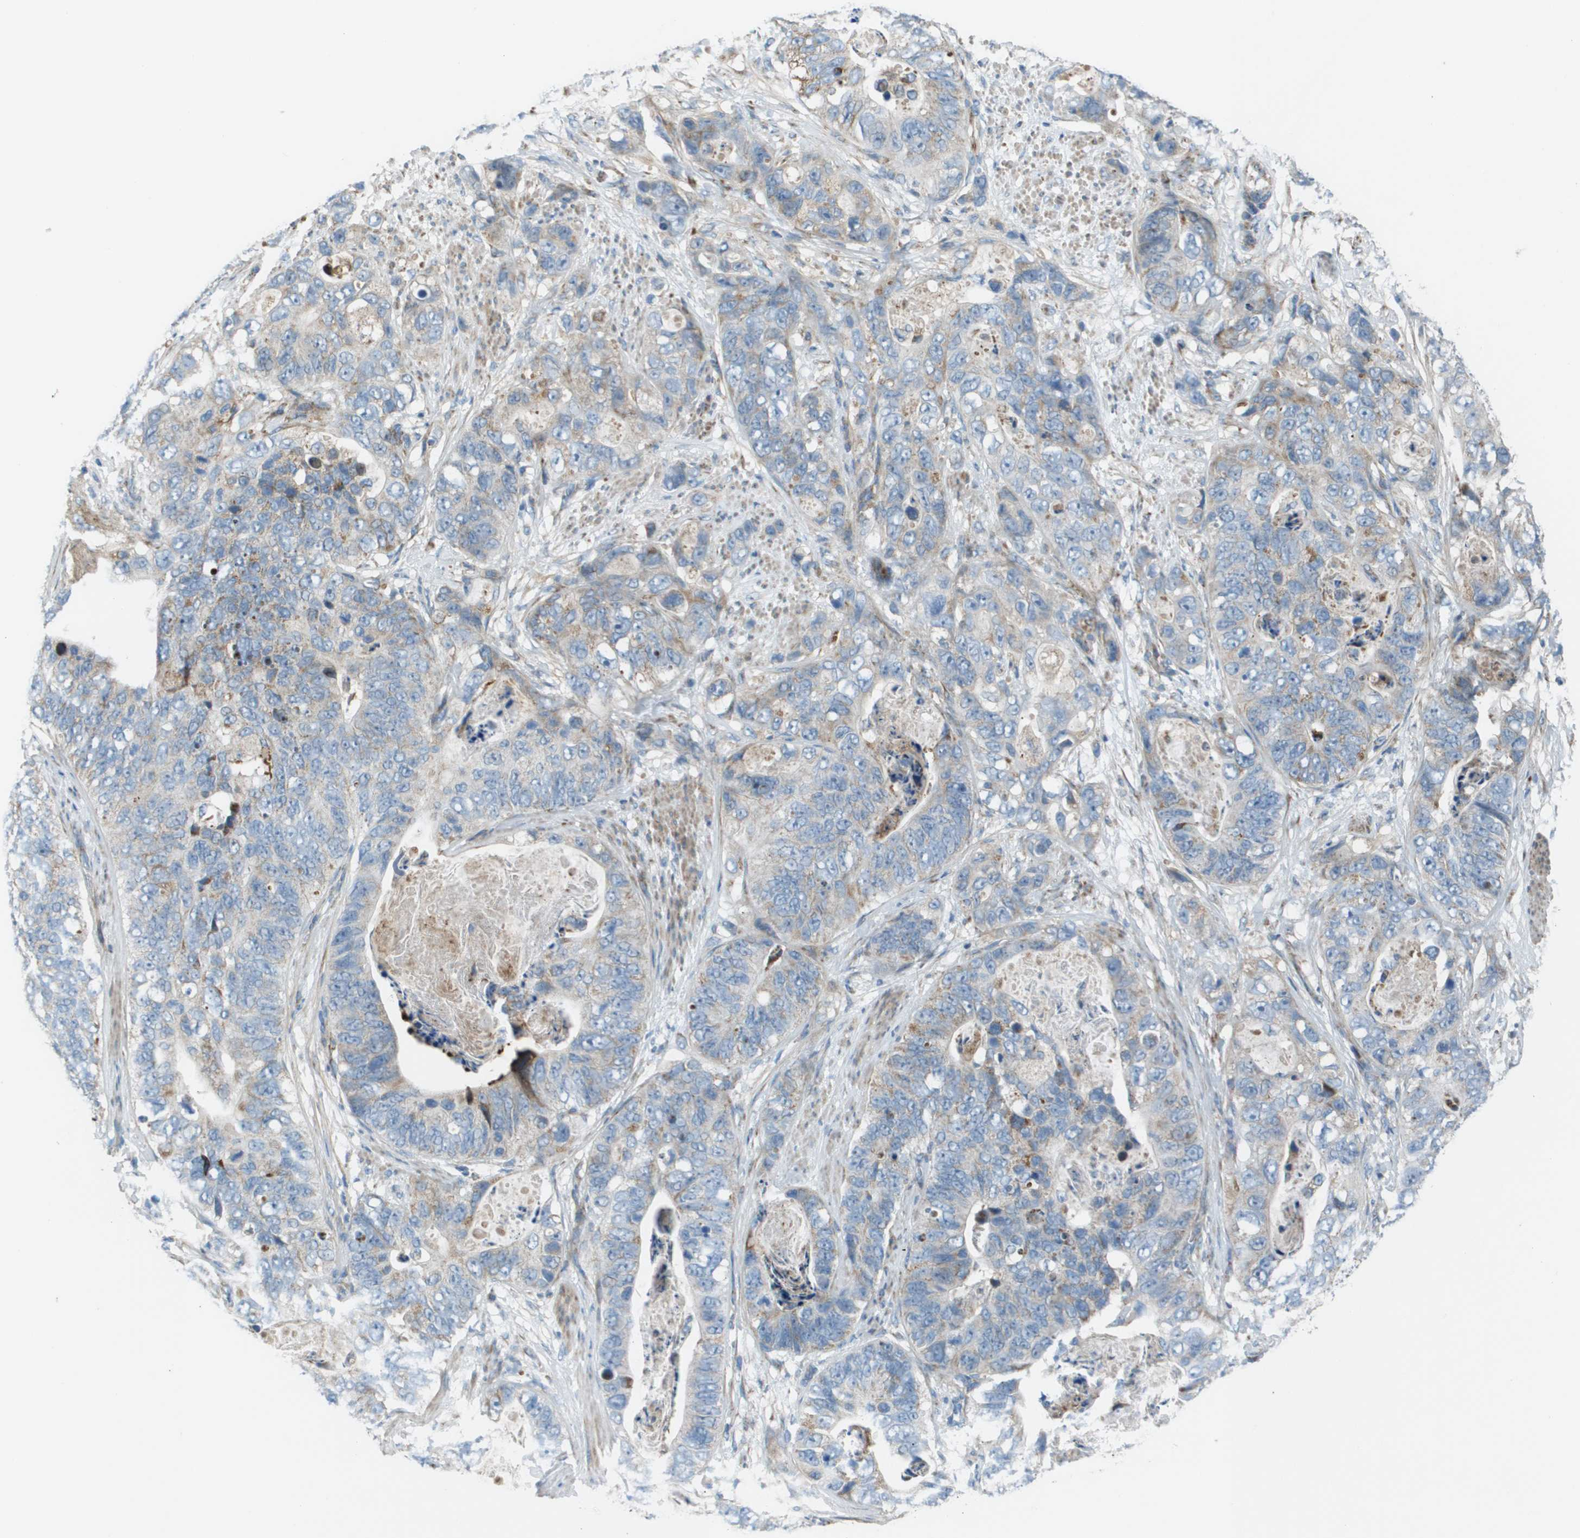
{"staining": {"intensity": "weak", "quantity": "<25%", "location": "cytoplasmic/membranous"}, "tissue": "stomach cancer", "cell_type": "Tumor cells", "image_type": "cancer", "snomed": [{"axis": "morphology", "description": "Adenocarcinoma, NOS"}, {"axis": "topography", "description": "Stomach"}], "caption": "This is an immunohistochemistry (IHC) image of stomach cancer (adenocarcinoma). There is no positivity in tumor cells.", "gene": "GALNT6", "patient": {"sex": "female", "age": 89}}